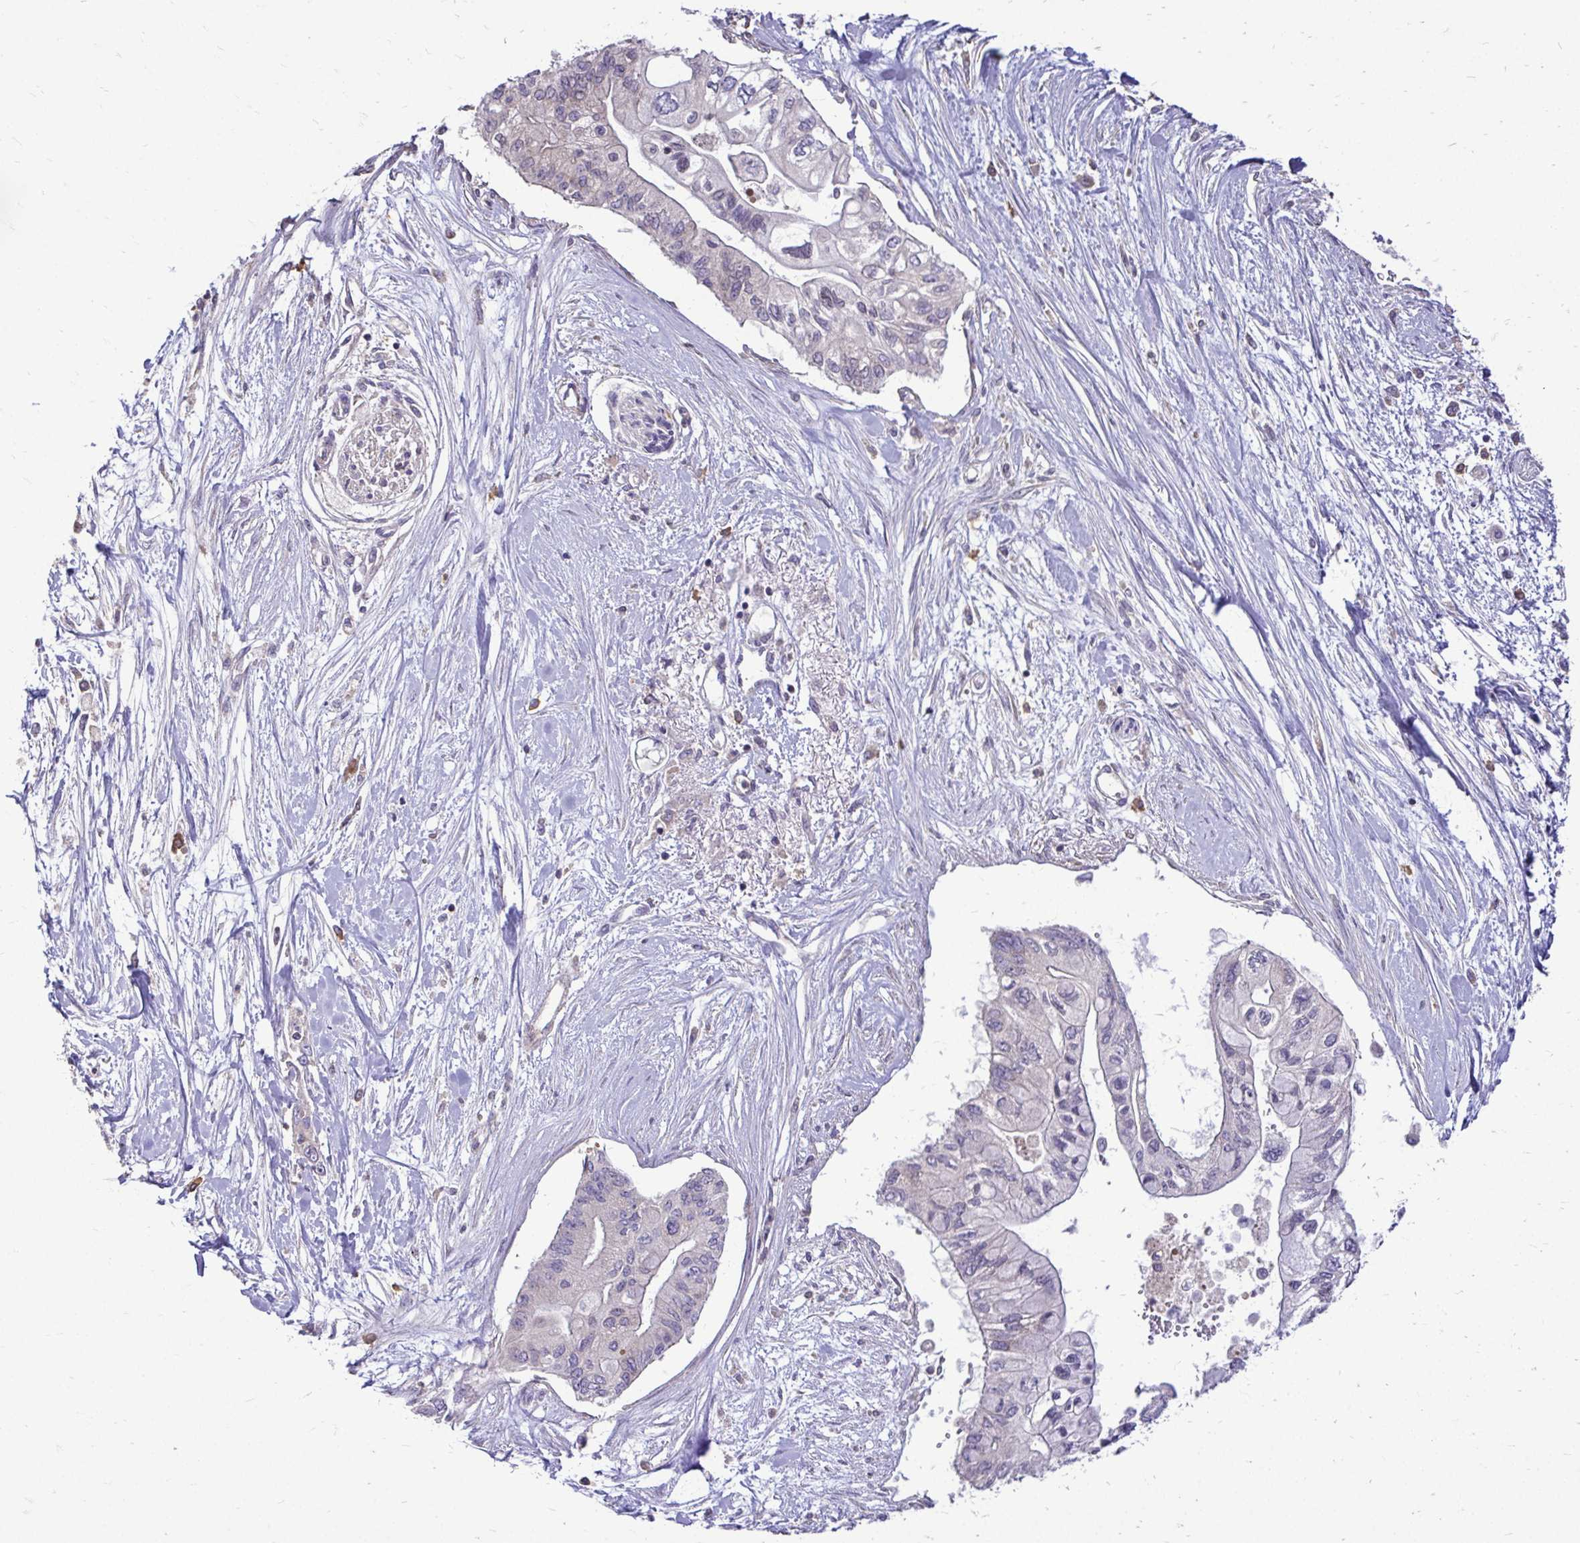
{"staining": {"intensity": "negative", "quantity": "none", "location": "none"}, "tissue": "pancreatic cancer", "cell_type": "Tumor cells", "image_type": "cancer", "snomed": [{"axis": "morphology", "description": "Adenocarcinoma, NOS"}, {"axis": "topography", "description": "Pancreas"}], "caption": "An image of pancreatic adenocarcinoma stained for a protein displays no brown staining in tumor cells.", "gene": "FMR1", "patient": {"sex": "female", "age": 77}}